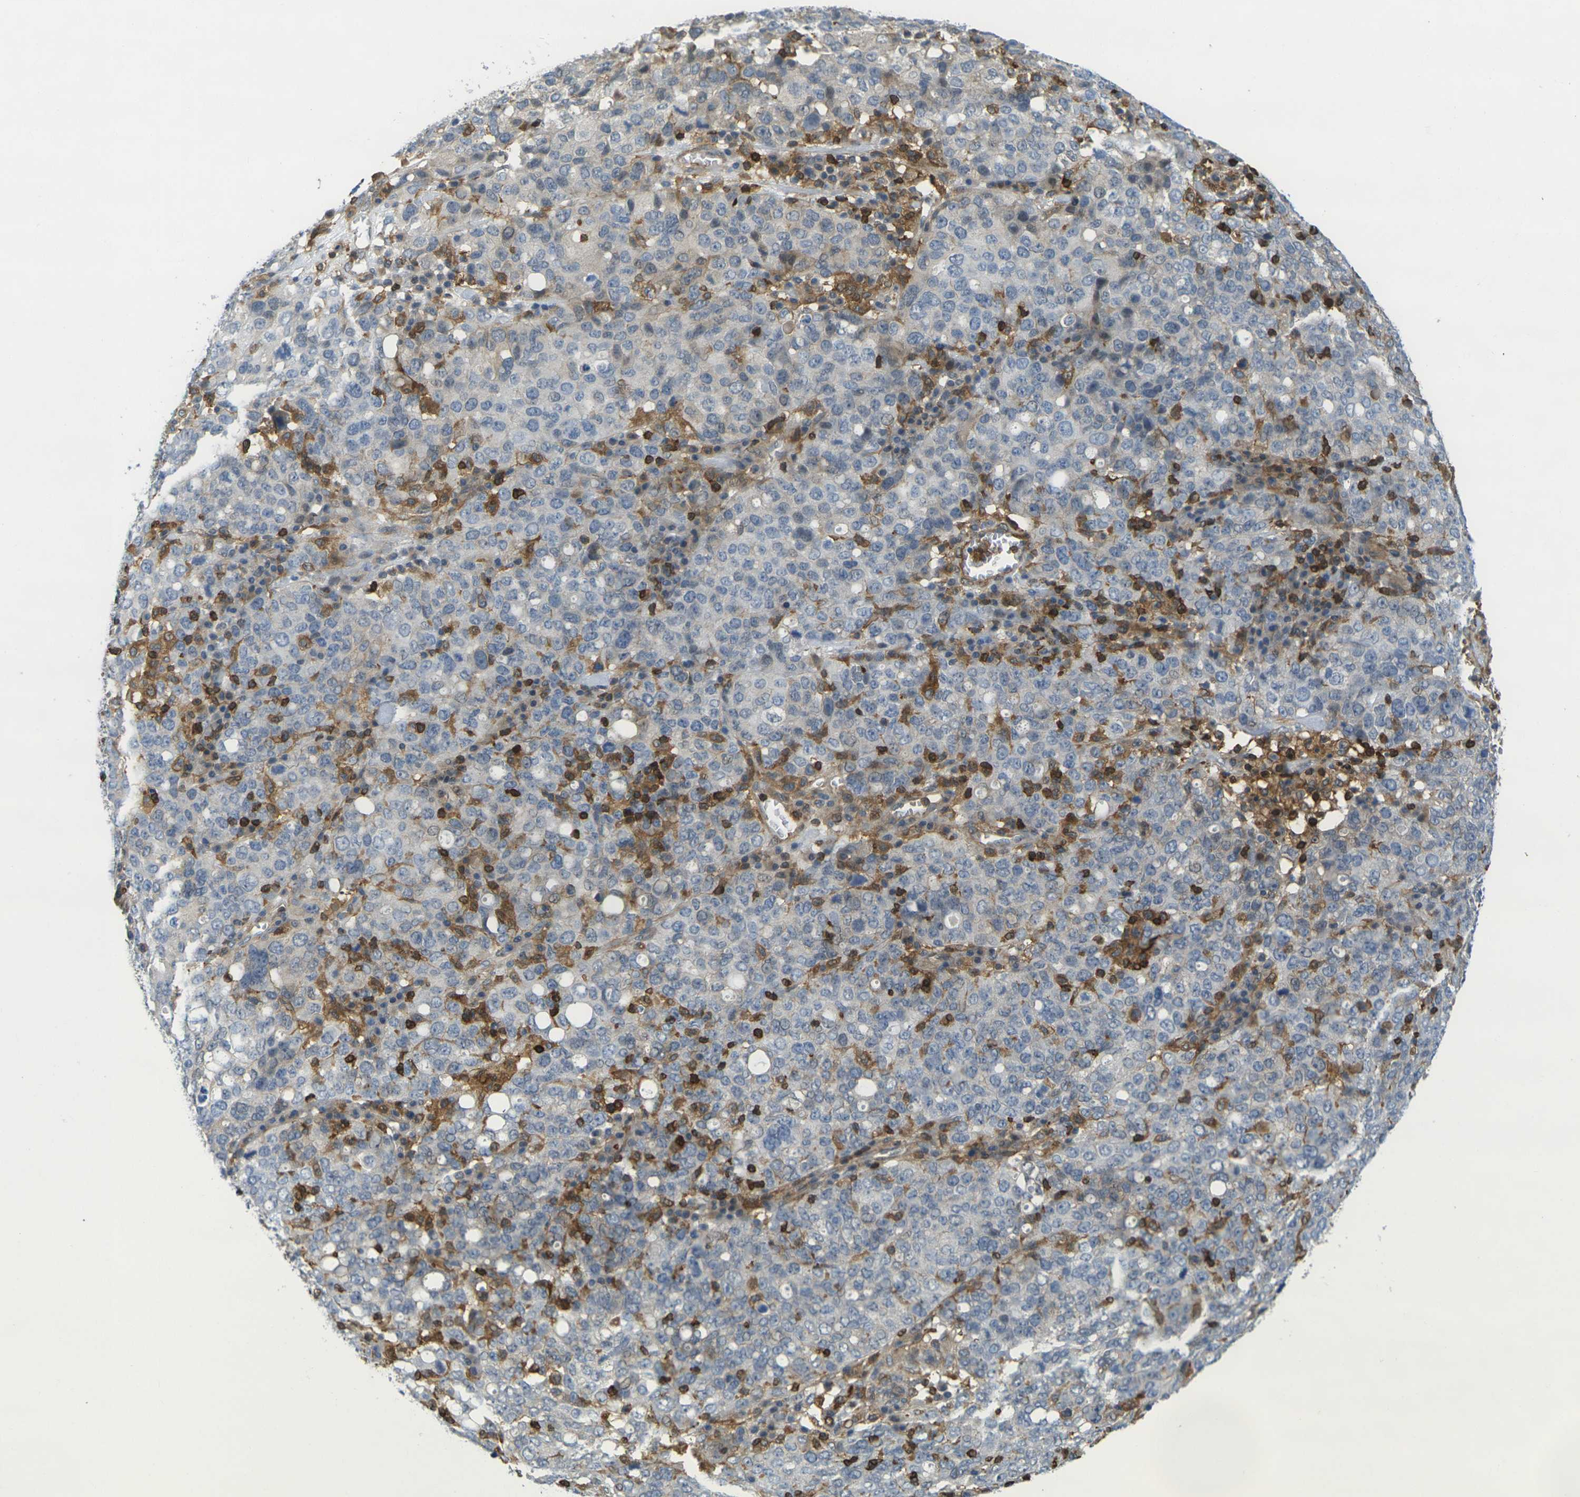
{"staining": {"intensity": "negative", "quantity": "none", "location": "none"}, "tissue": "ovarian cancer", "cell_type": "Tumor cells", "image_type": "cancer", "snomed": [{"axis": "morphology", "description": "Carcinoma, endometroid"}, {"axis": "topography", "description": "Ovary"}], "caption": "The immunohistochemistry image has no significant expression in tumor cells of ovarian cancer (endometroid carcinoma) tissue. (DAB (3,3'-diaminobenzidine) immunohistochemistry with hematoxylin counter stain).", "gene": "LASP1", "patient": {"sex": "female", "age": 62}}